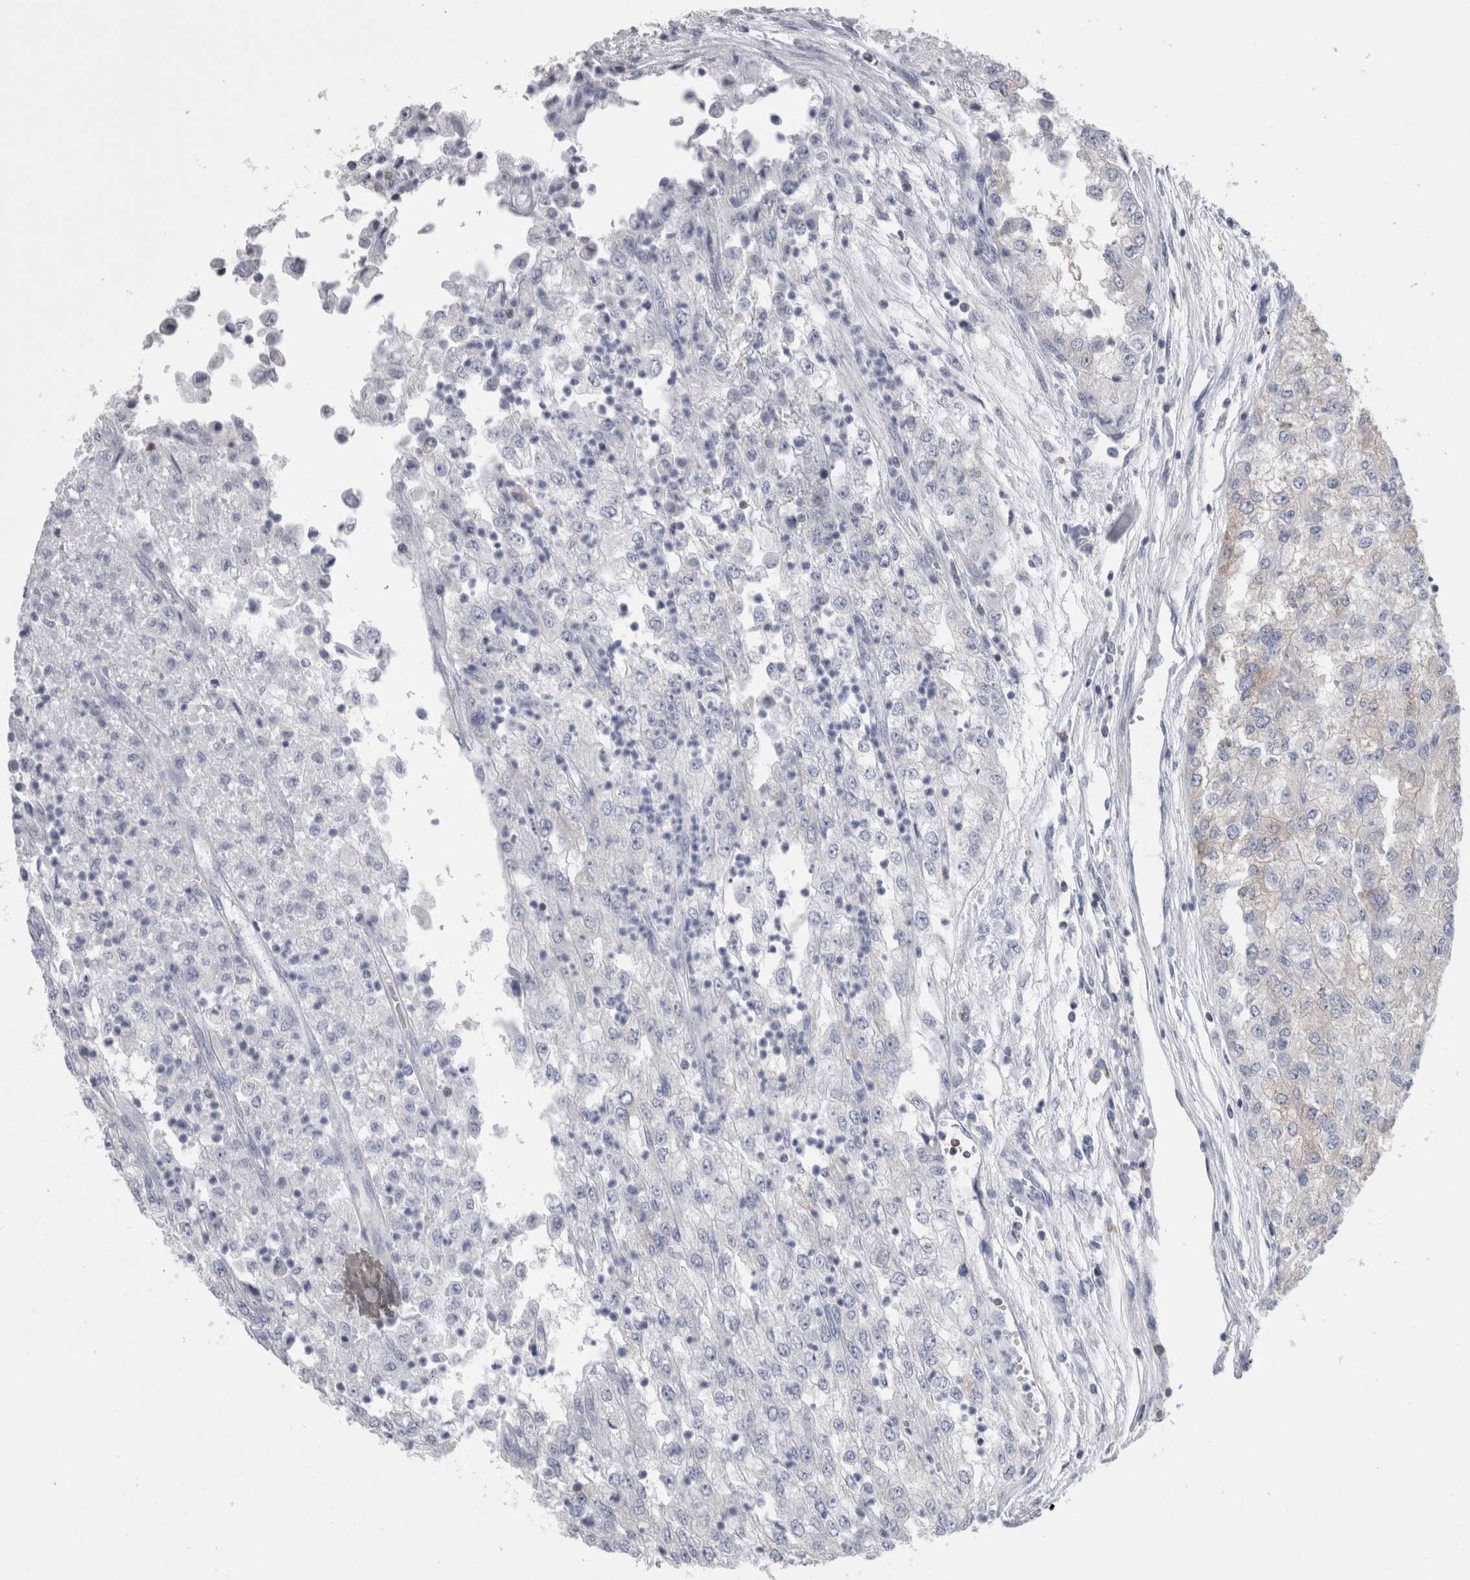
{"staining": {"intensity": "negative", "quantity": "none", "location": "none"}, "tissue": "renal cancer", "cell_type": "Tumor cells", "image_type": "cancer", "snomed": [{"axis": "morphology", "description": "Adenocarcinoma, NOS"}, {"axis": "topography", "description": "Kidney"}], "caption": "Tumor cells are negative for brown protein staining in renal adenocarcinoma. (DAB (3,3'-diaminobenzidine) immunohistochemistry visualized using brightfield microscopy, high magnification).", "gene": "DCTN6", "patient": {"sex": "female", "age": 54}}